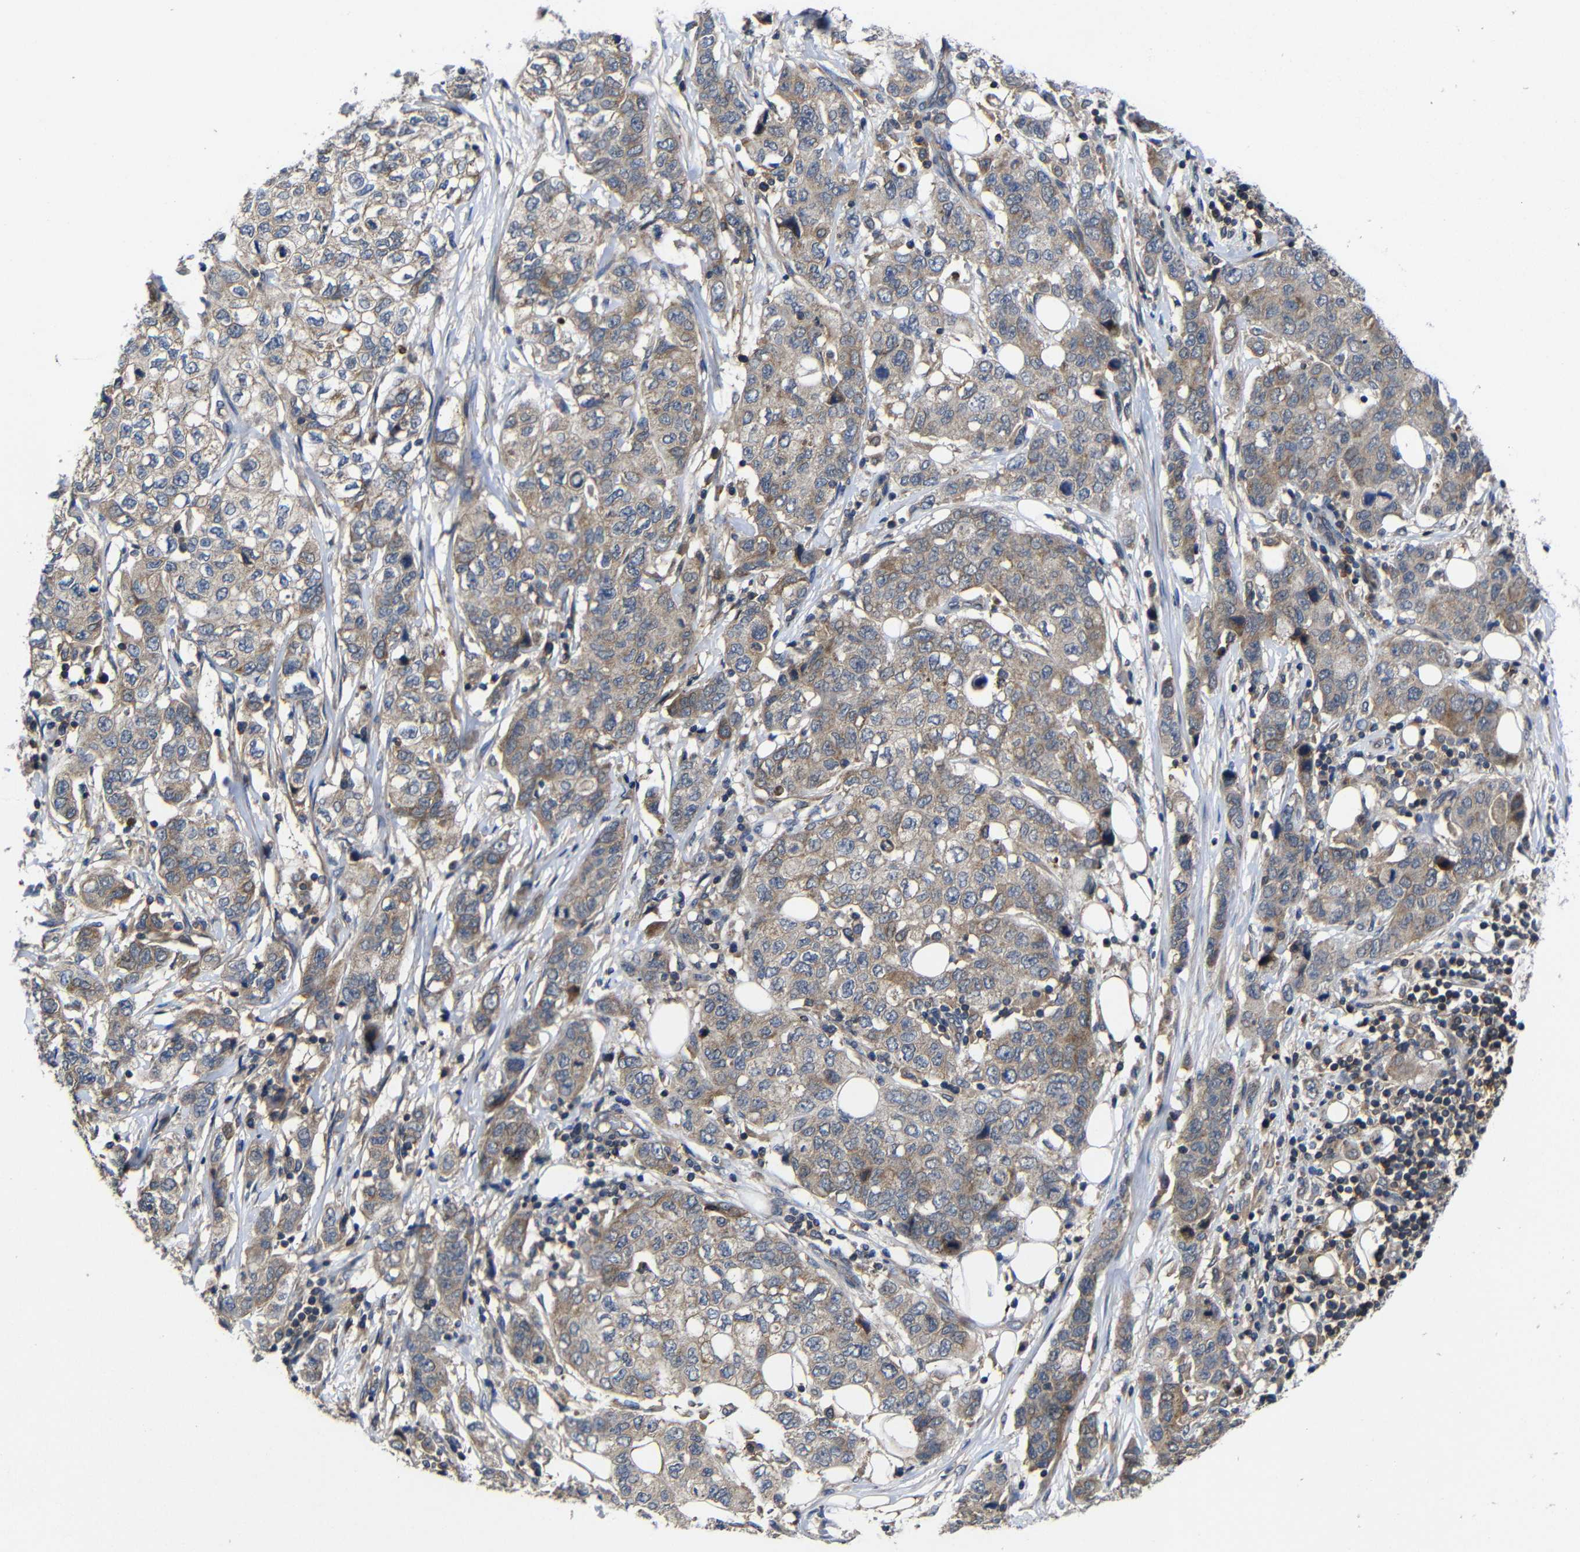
{"staining": {"intensity": "moderate", "quantity": ">75%", "location": "cytoplasmic/membranous"}, "tissue": "stomach cancer", "cell_type": "Tumor cells", "image_type": "cancer", "snomed": [{"axis": "morphology", "description": "Adenocarcinoma, NOS"}, {"axis": "topography", "description": "Stomach"}], "caption": "Immunohistochemical staining of adenocarcinoma (stomach) exhibits medium levels of moderate cytoplasmic/membranous protein staining in about >75% of tumor cells. The staining is performed using DAB brown chromogen to label protein expression. The nuclei are counter-stained blue using hematoxylin.", "gene": "LPAR5", "patient": {"sex": "male", "age": 48}}